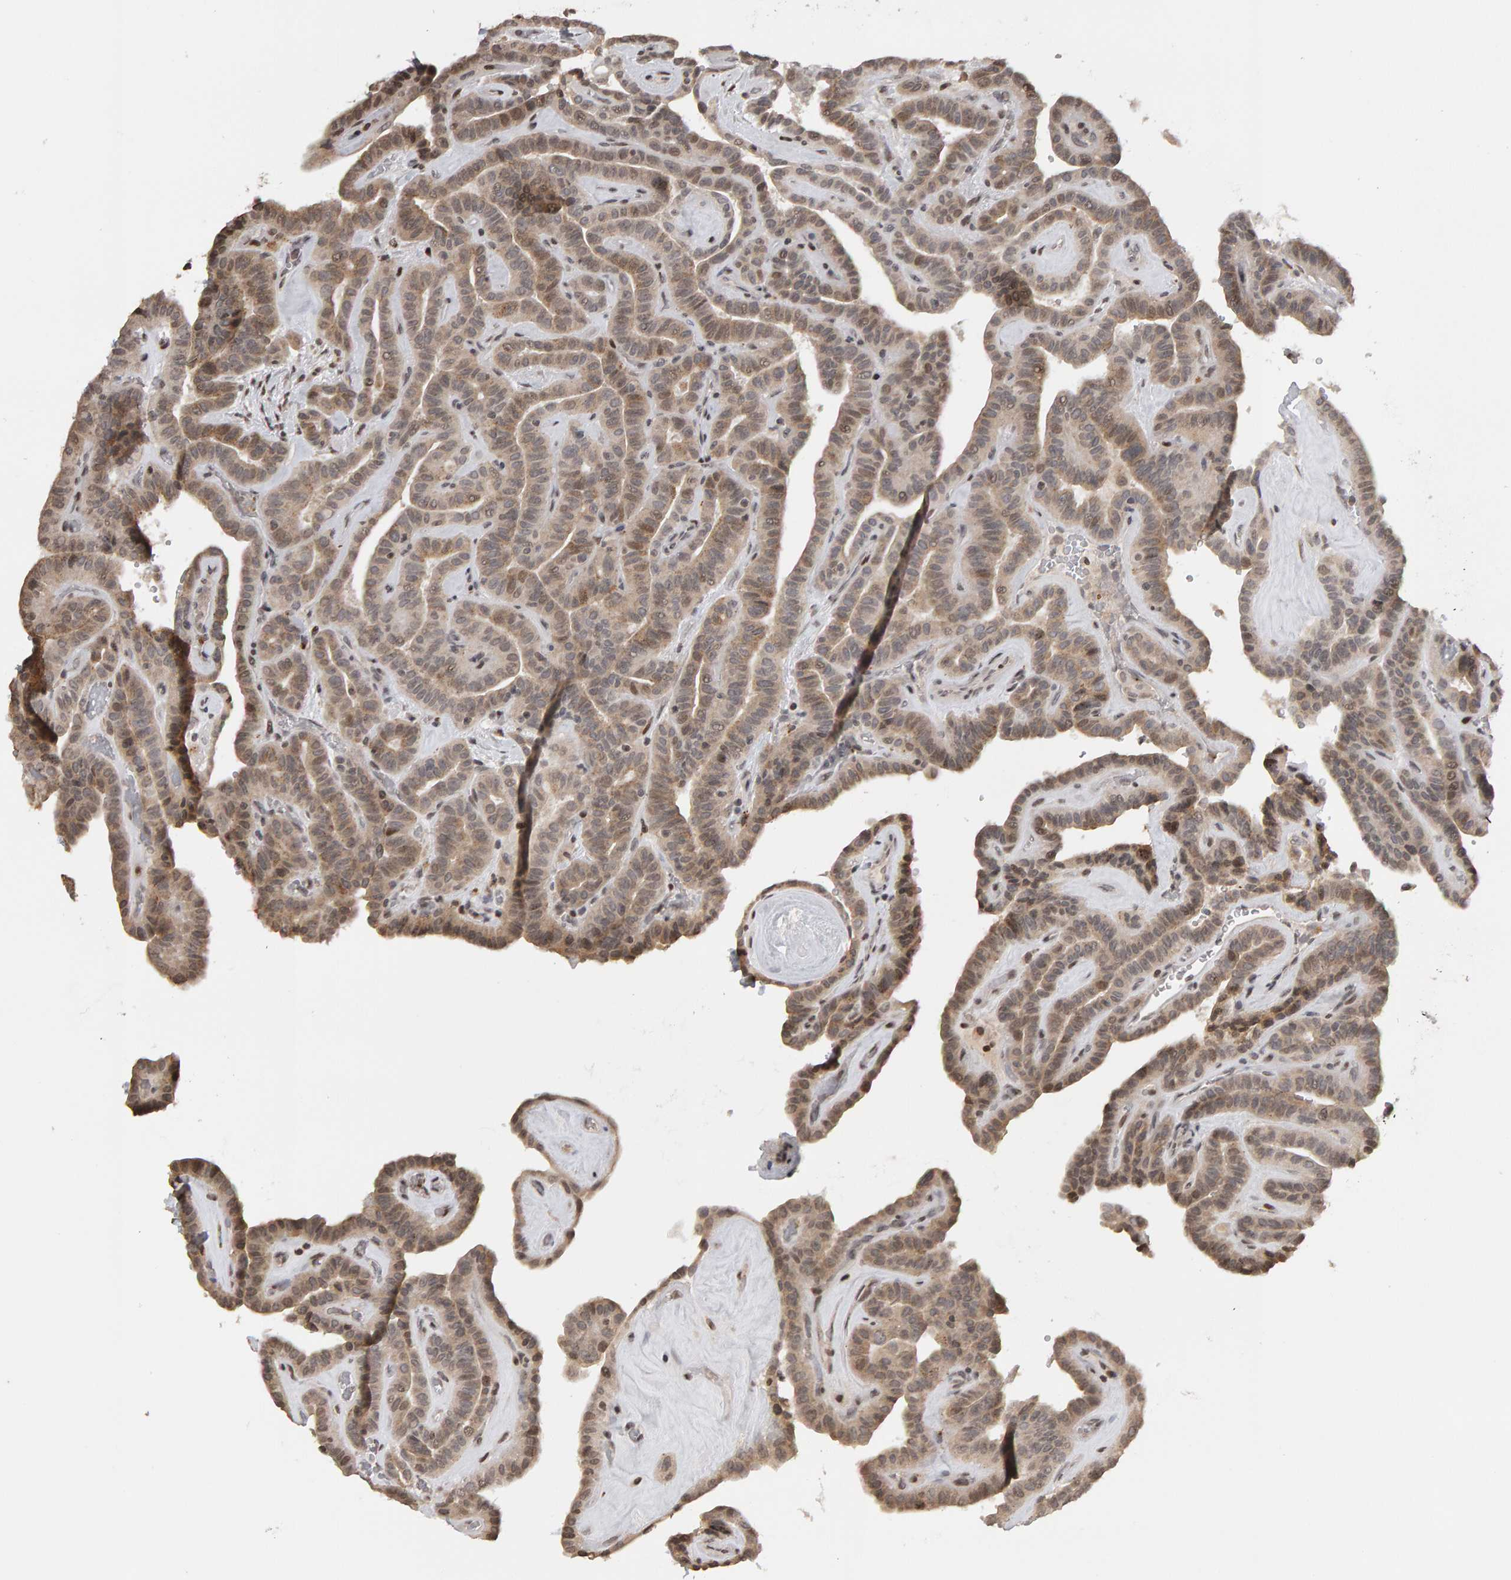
{"staining": {"intensity": "weak", "quantity": ">75%", "location": "cytoplasmic/membranous"}, "tissue": "thyroid cancer", "cell_type": "Tumor cells", "image_type": "cancer", "snomed": [{"axis": "morphology", "description": "Papillary adenocarcinoma, NOS"}, {"axis": "topography", "description": "Thyroid gland"}], "caption": "A histopathology image showing weak cytoplasmic/membranous positivity in approximately >75% of tumor cells in thyroid cancer (papillary adenocarcinoma), as visualized by brown immunohistochemical staining.", "gene": "TRAM1", "patient": {"sex": "male", "age": 77}}